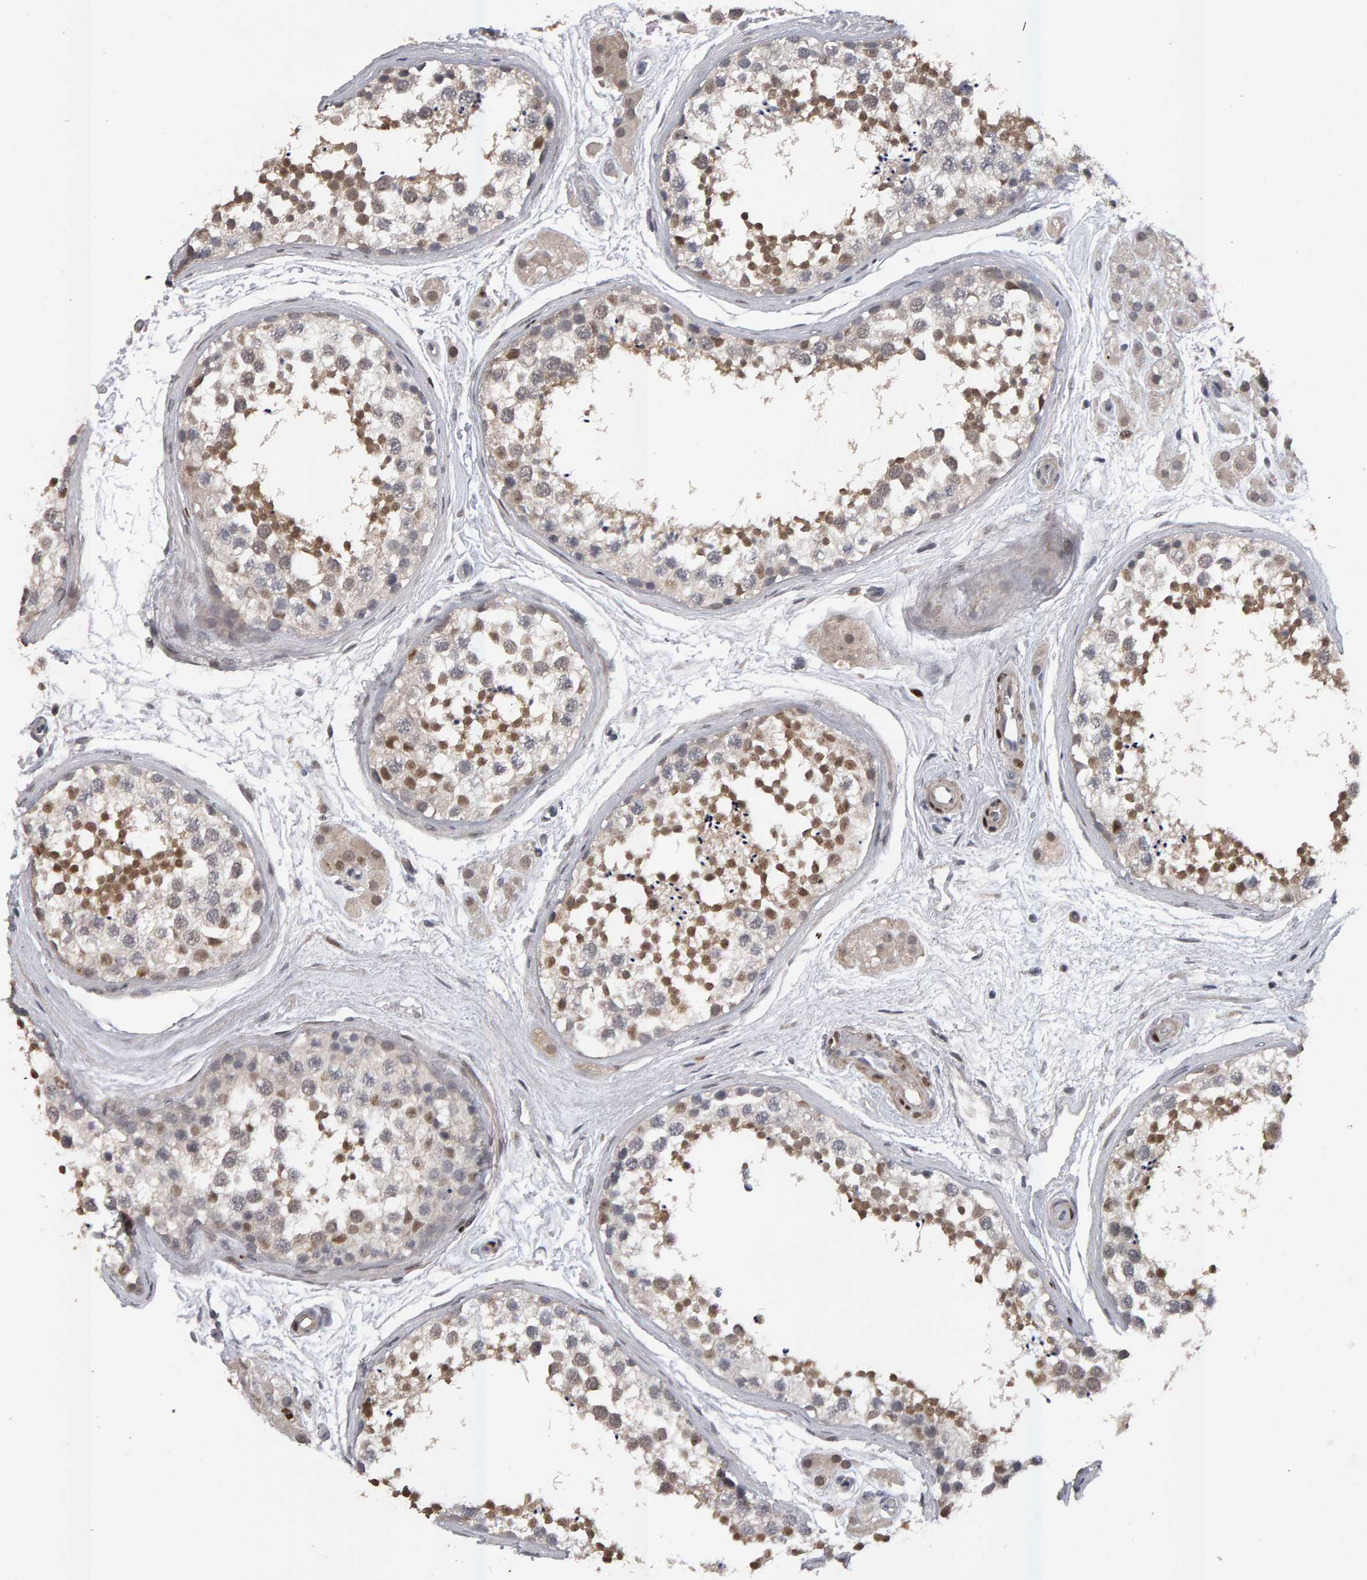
{"staining": {"intensity": "moderate", "quantity": "25%-75%", "location": "cytoplasmic/membranous,nuclear"}, "tissue": "testis", "cell_type": "Cells in seminiferous ducts", "image_type": "normal", "snomed": [{"axis": "morphology", "description": "Normal tissue, NOS"}, {"axis": "topography", "description": "Testis"}], "caption": "Testis stained for a protein demonstrates moderate cytoplasmic/membranous,nuclear positivity in cells in seminiferous ducts.", "gene": "IPO8", "patient": {"sex": "male", "age": 56}}